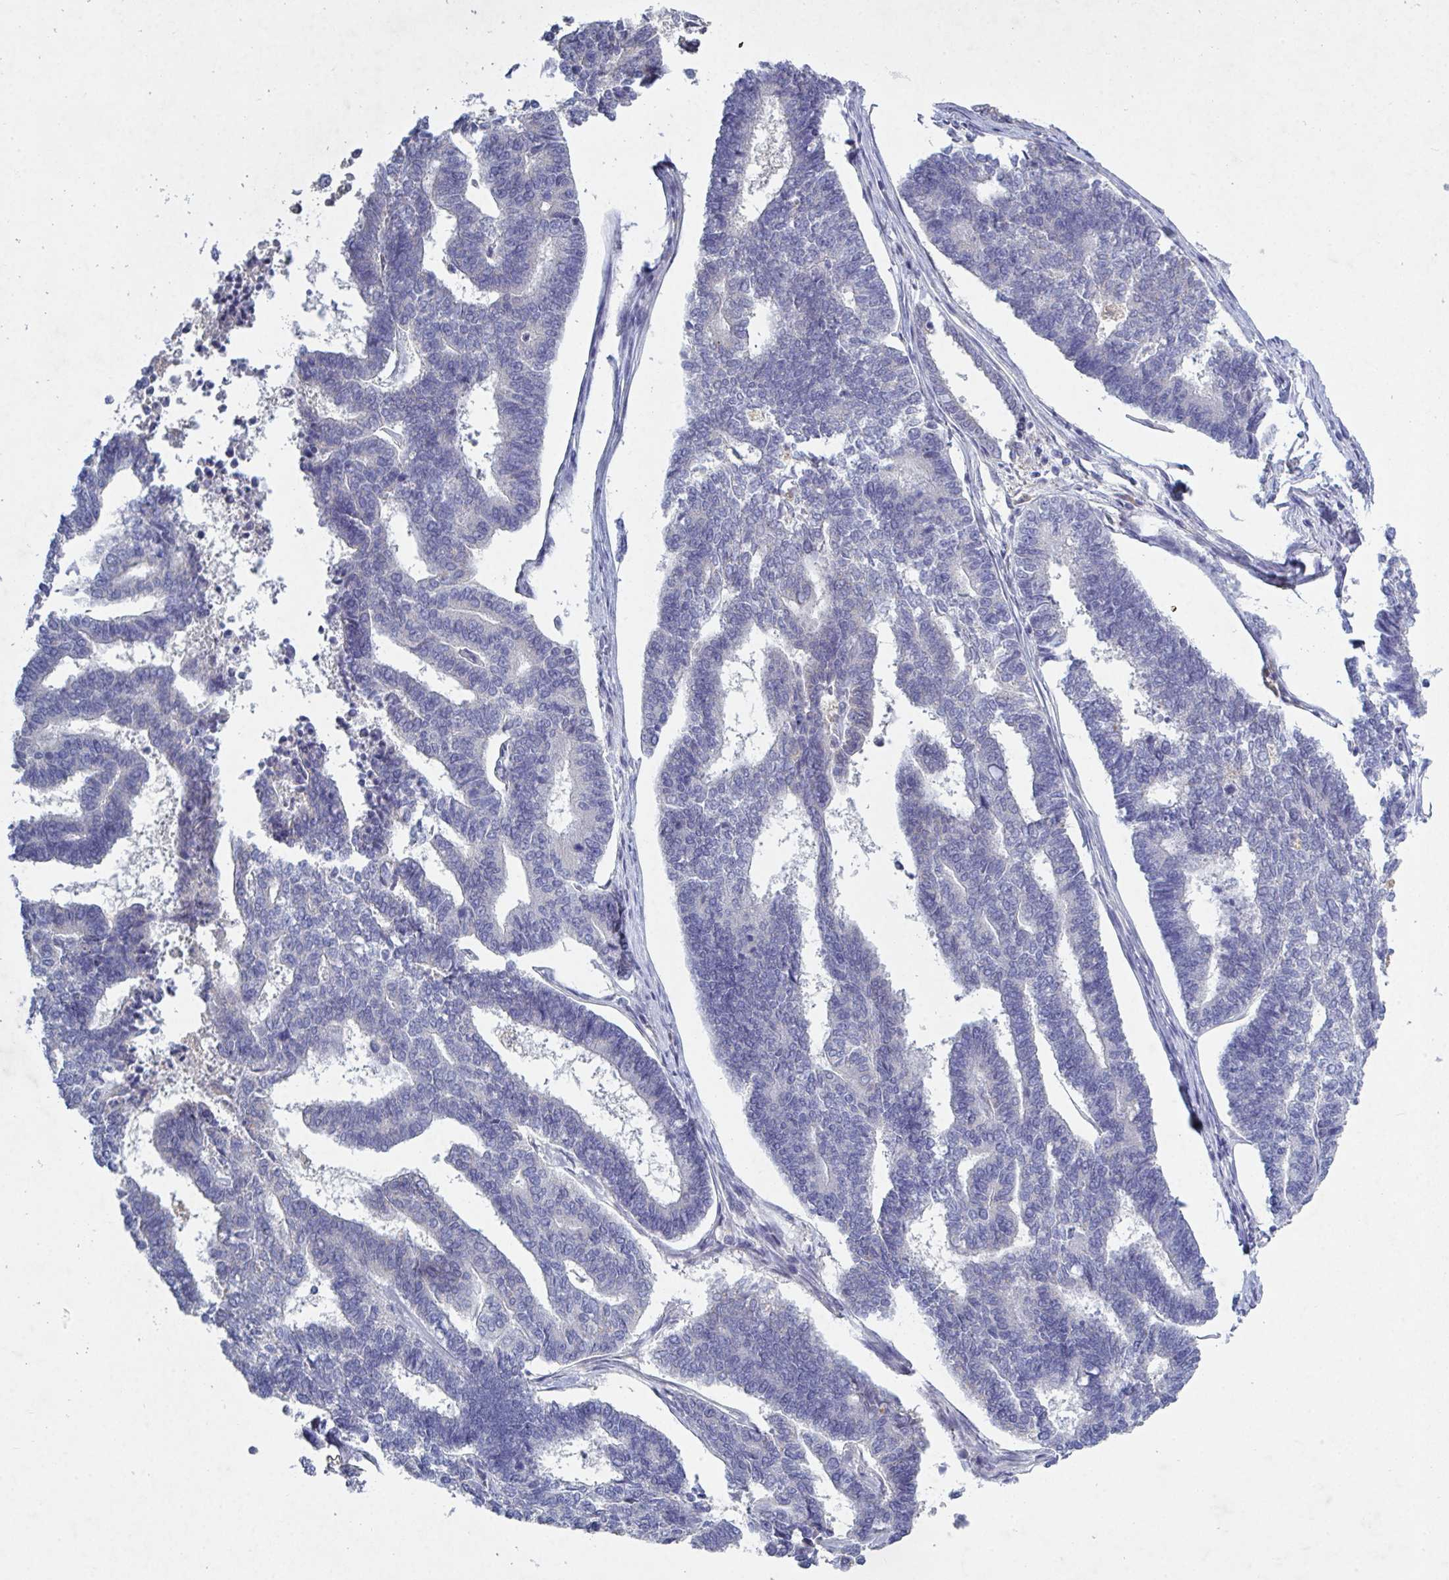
{"staining": {"intensity": "negative", "quantity": "none", "location": "none"}, "tissue": "endometrial cancer", "cell_type": "Tumor cells", "image_type": "cancer", "snomed": [{"axis": "morphology", "description": "Adenocarcinoma, NOS"}, {"axis": "topography", "description": "Endometrium"}], "caption": "The histopathology image displays no significant expression in tumor cells of endometrial cancer (adenocarcinoma). (Stains: DAB IHC with hematoxylin counter stain, Microscopy: brightfield microscopy at high magnification).", "gene": "GALNT13", "patient": {"sex": "female", "age": 70}}